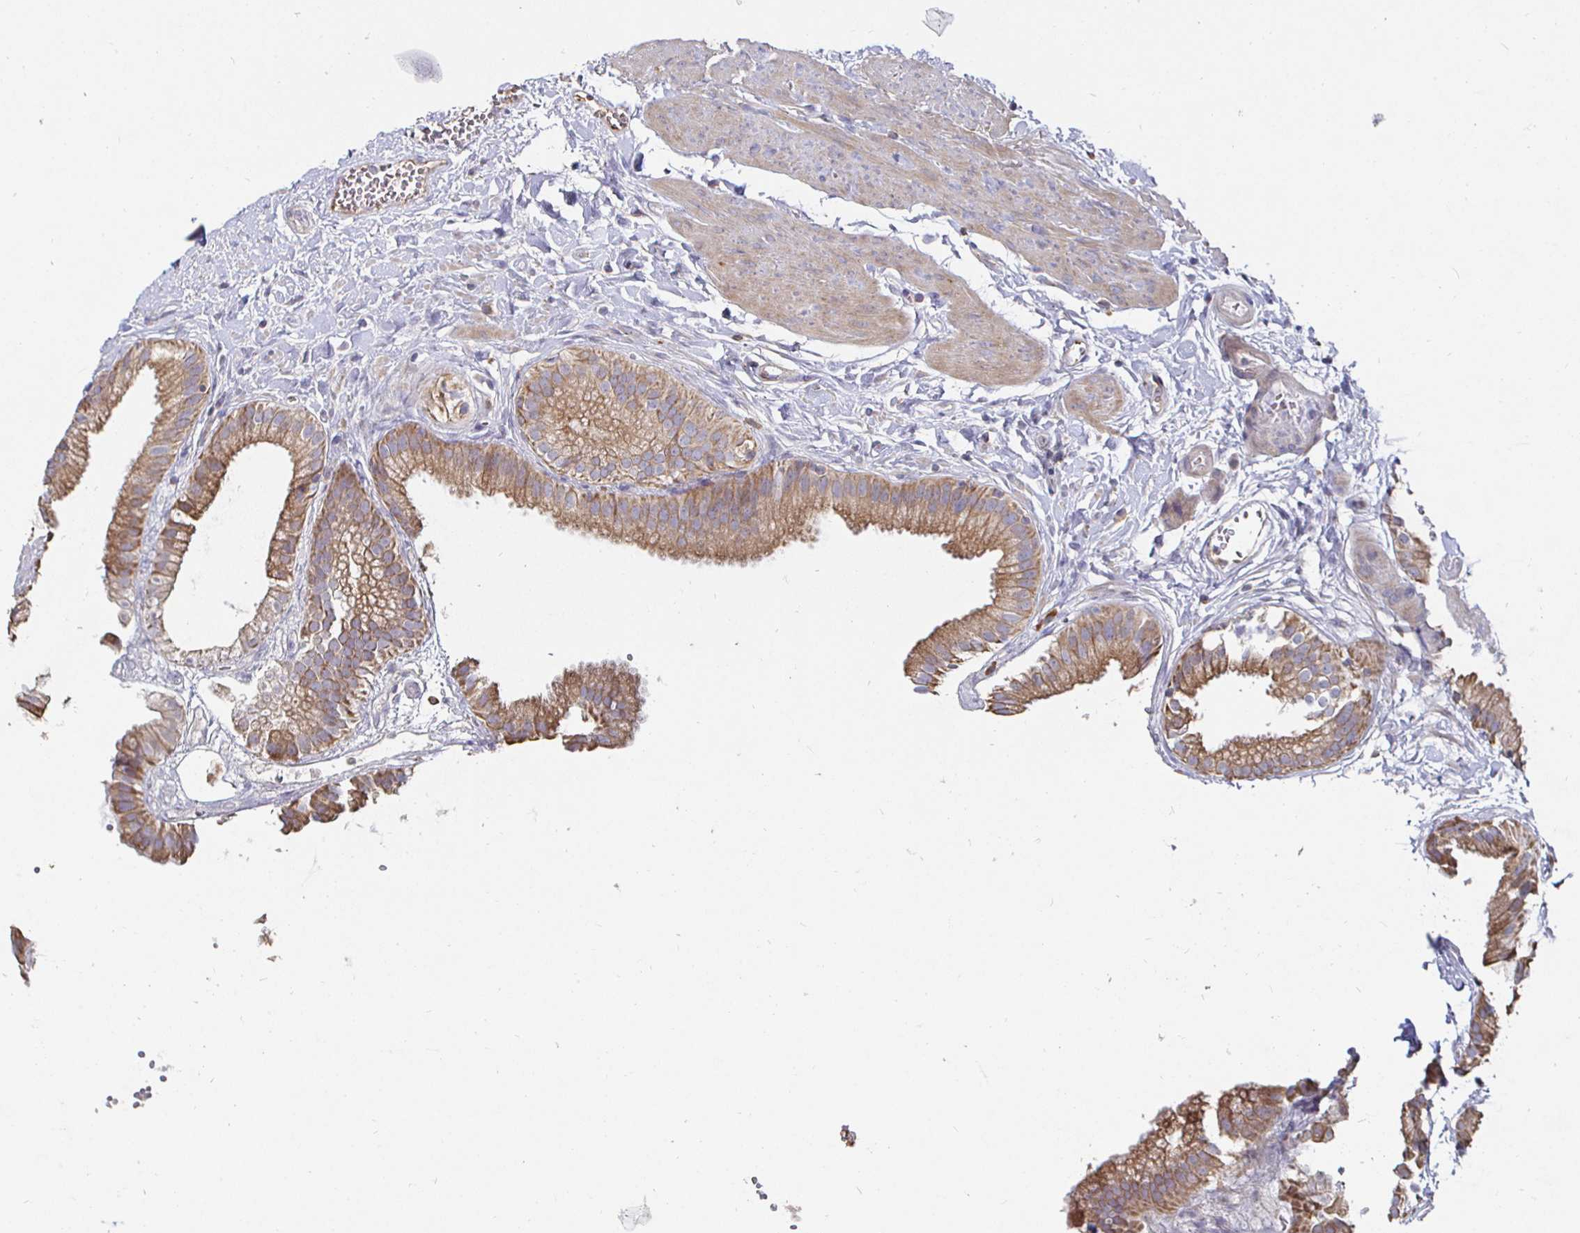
{"staining": {"intensity": "moderate", "quantity": ">75%", "location": "cytoplasmic/membranous"}, "tissue": "gallbladder", "cell_type": "Glandular cells", "image_type": "normal", "snomed": [{"axis": "morphology", "description": "Normal tissue, NOS"}, {"axis": "topography", "description": "Gallbladder"}], "caption": "Immunohistochemical staining of unremarkable gallbladder reveals medium levels of moderate cytoplasmic/membranous positivity in about >75% of glandular cells.", "gene": "NRSN1", "patient": {"sex": "female", "age": 63}}